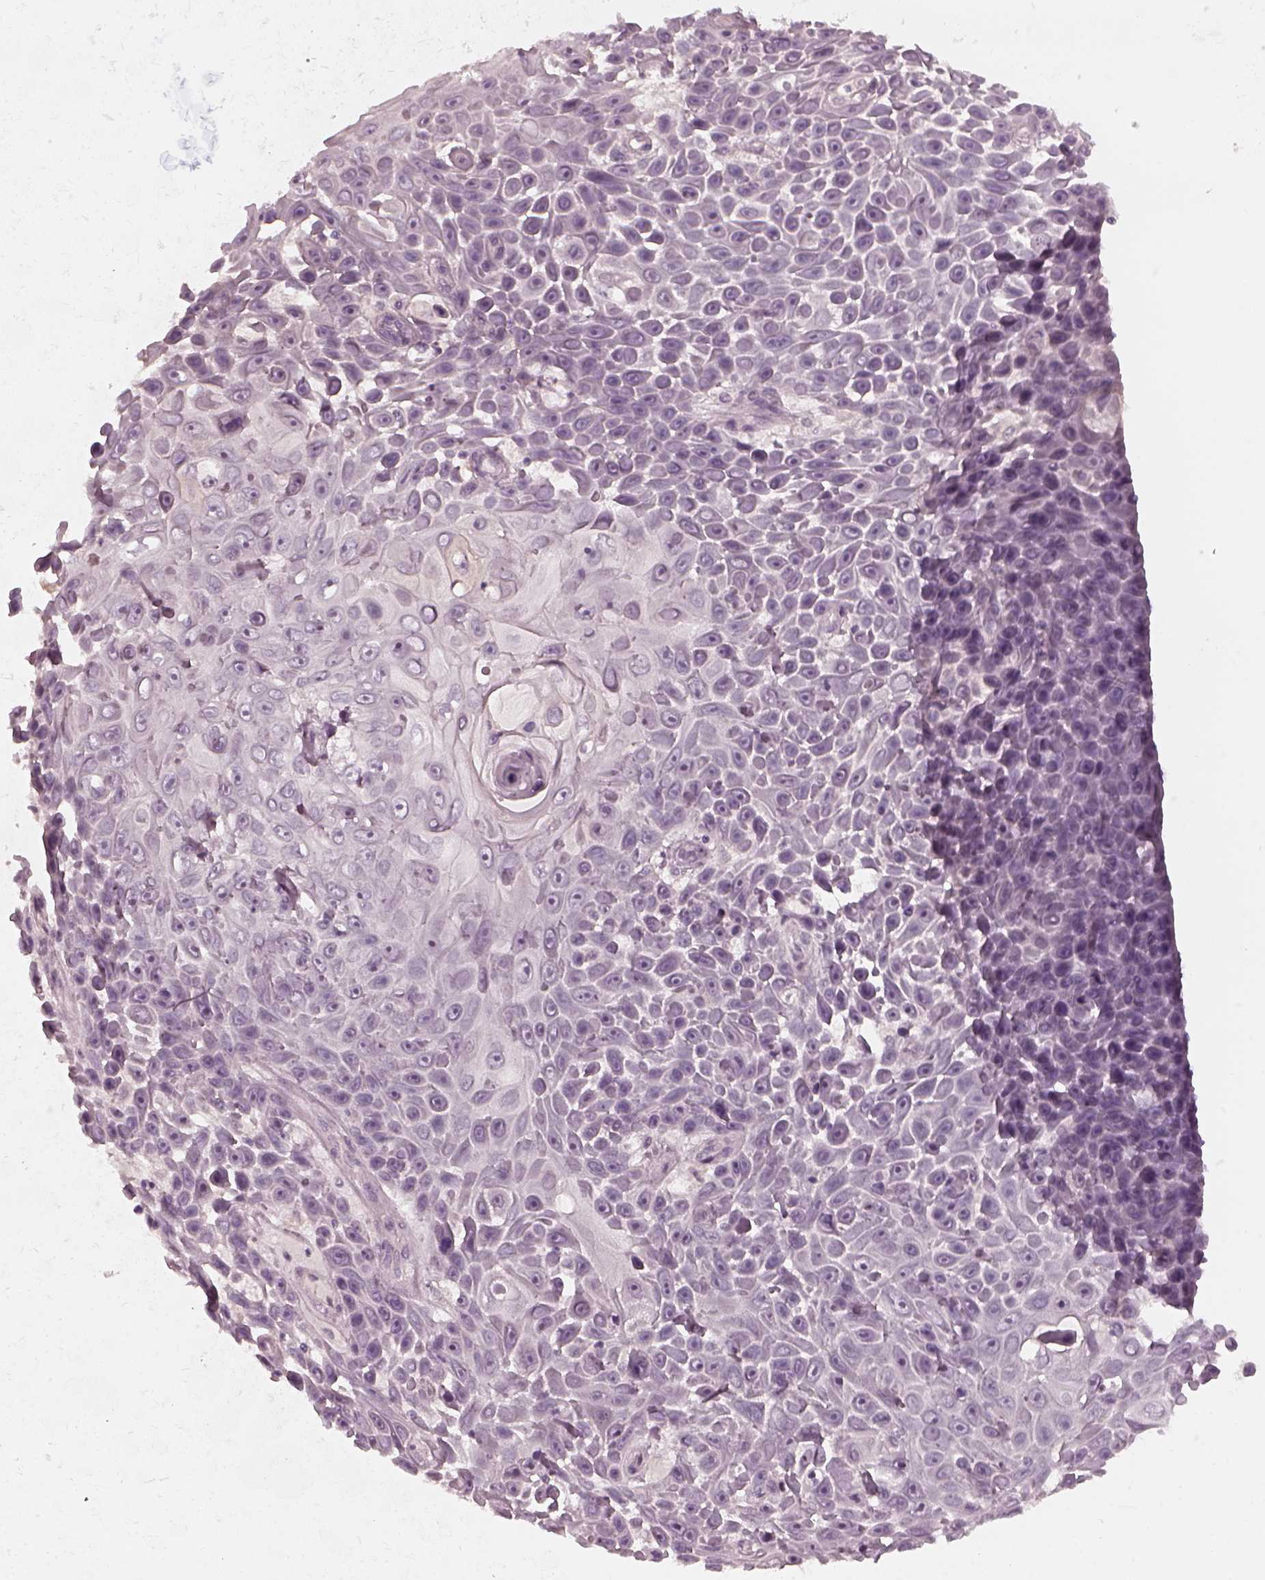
{"staining": {"intensity": "negative", "quantity": "none", "location": "none"}, "tissue": "skin cancer", "cell_type": "Tumor cells", "image_type": "cancer", "snomed": [{"axis": "morphology", "description": "Squamous cell carcinoma, NOS"}, {"axis": "topography", "description": "Skin"}], "caption": "Tumor cells are negative for brown protein staining in squamous cell carcinoma (skin).", "gene": "CHIT1", "patient": {"sex": "male", "age": 82}}